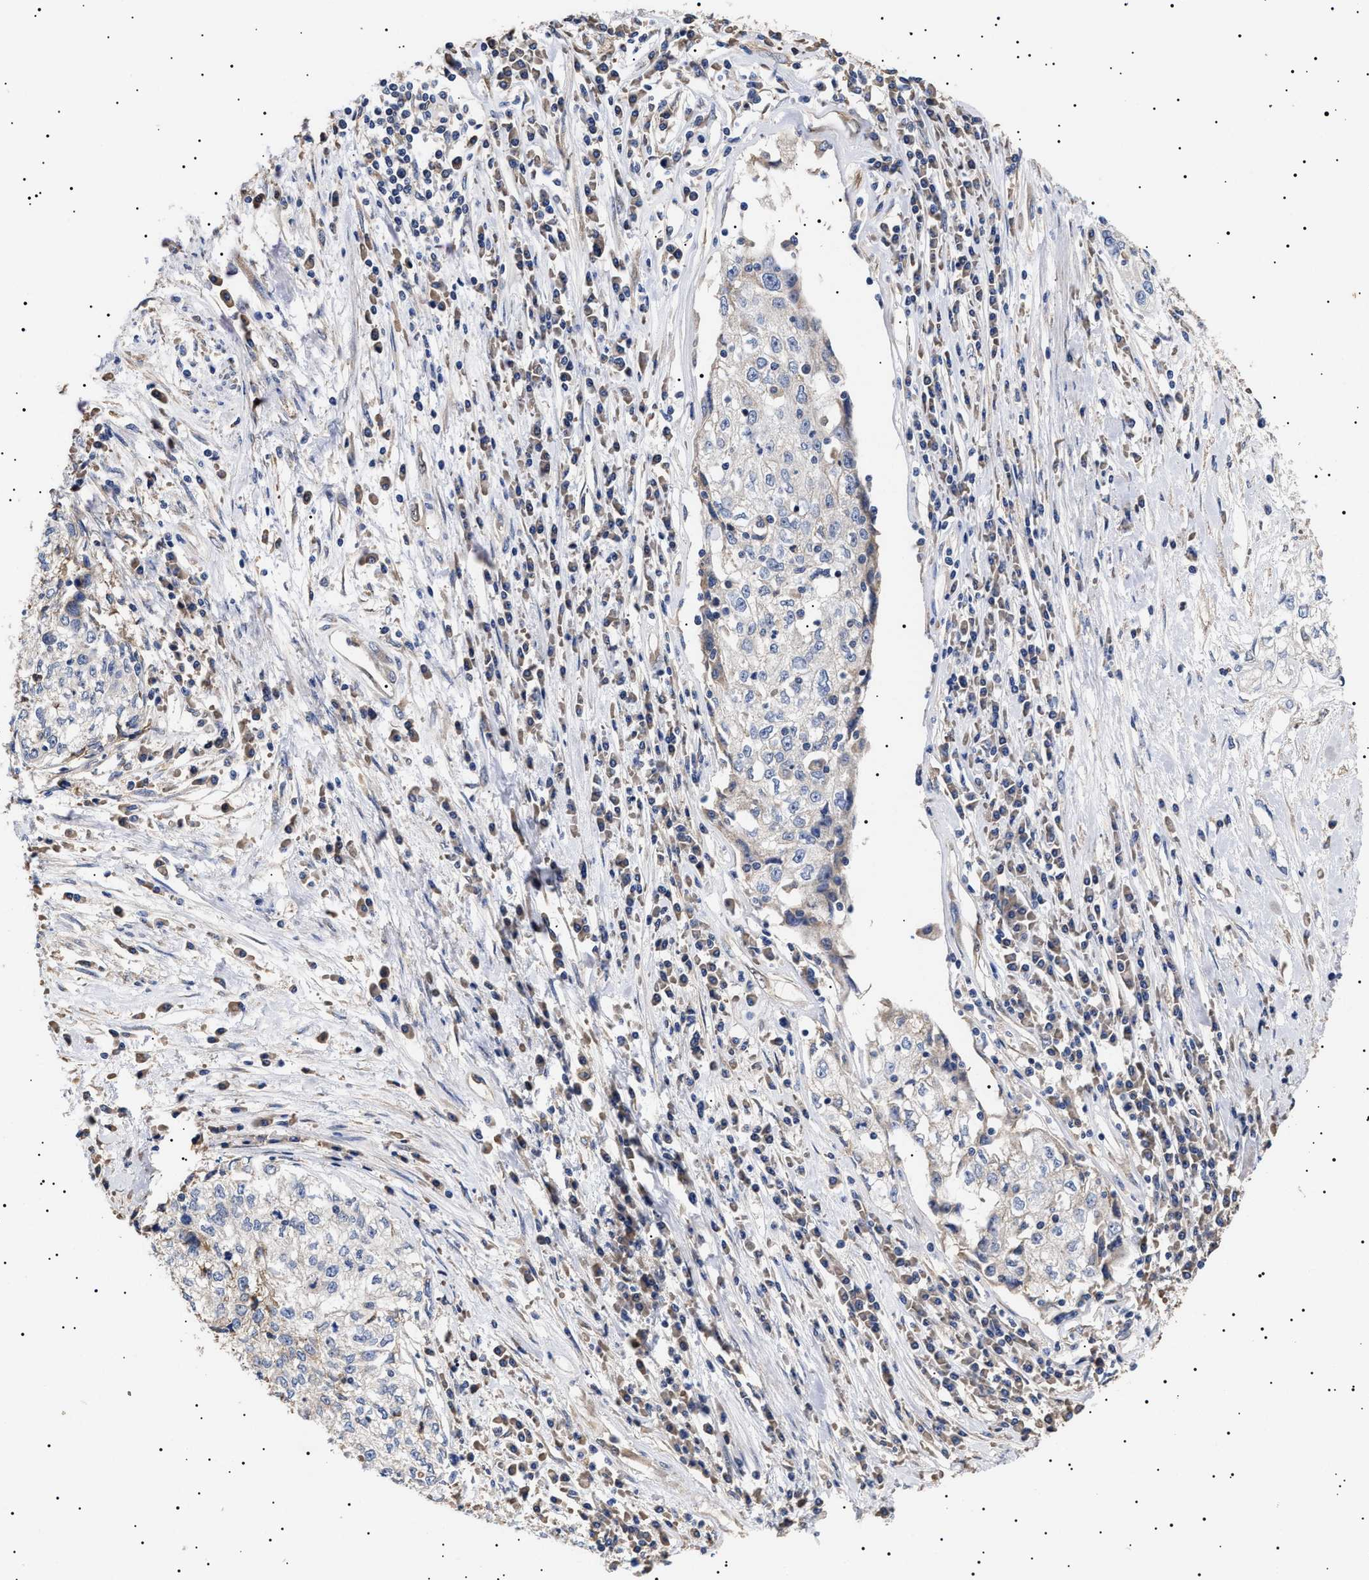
{"staining": {"intensity": "negative", "quantity": "none", "location": "none"}, "tissue": "cervical cancer", "cell_type": "Tumor cells", "image_type": "cancer", "snomed": [{"axis": "morphology", "description": "Squamous cell carcinoma, NOS"}, {"axis": "topography", "description": "Cervix"}], "caption": "The image shows no significant staining in tumor cells of squamous cell carcinoma (cervical).", "gene": "KRBA1", "patient": {"sex": "female", "age": 57}}